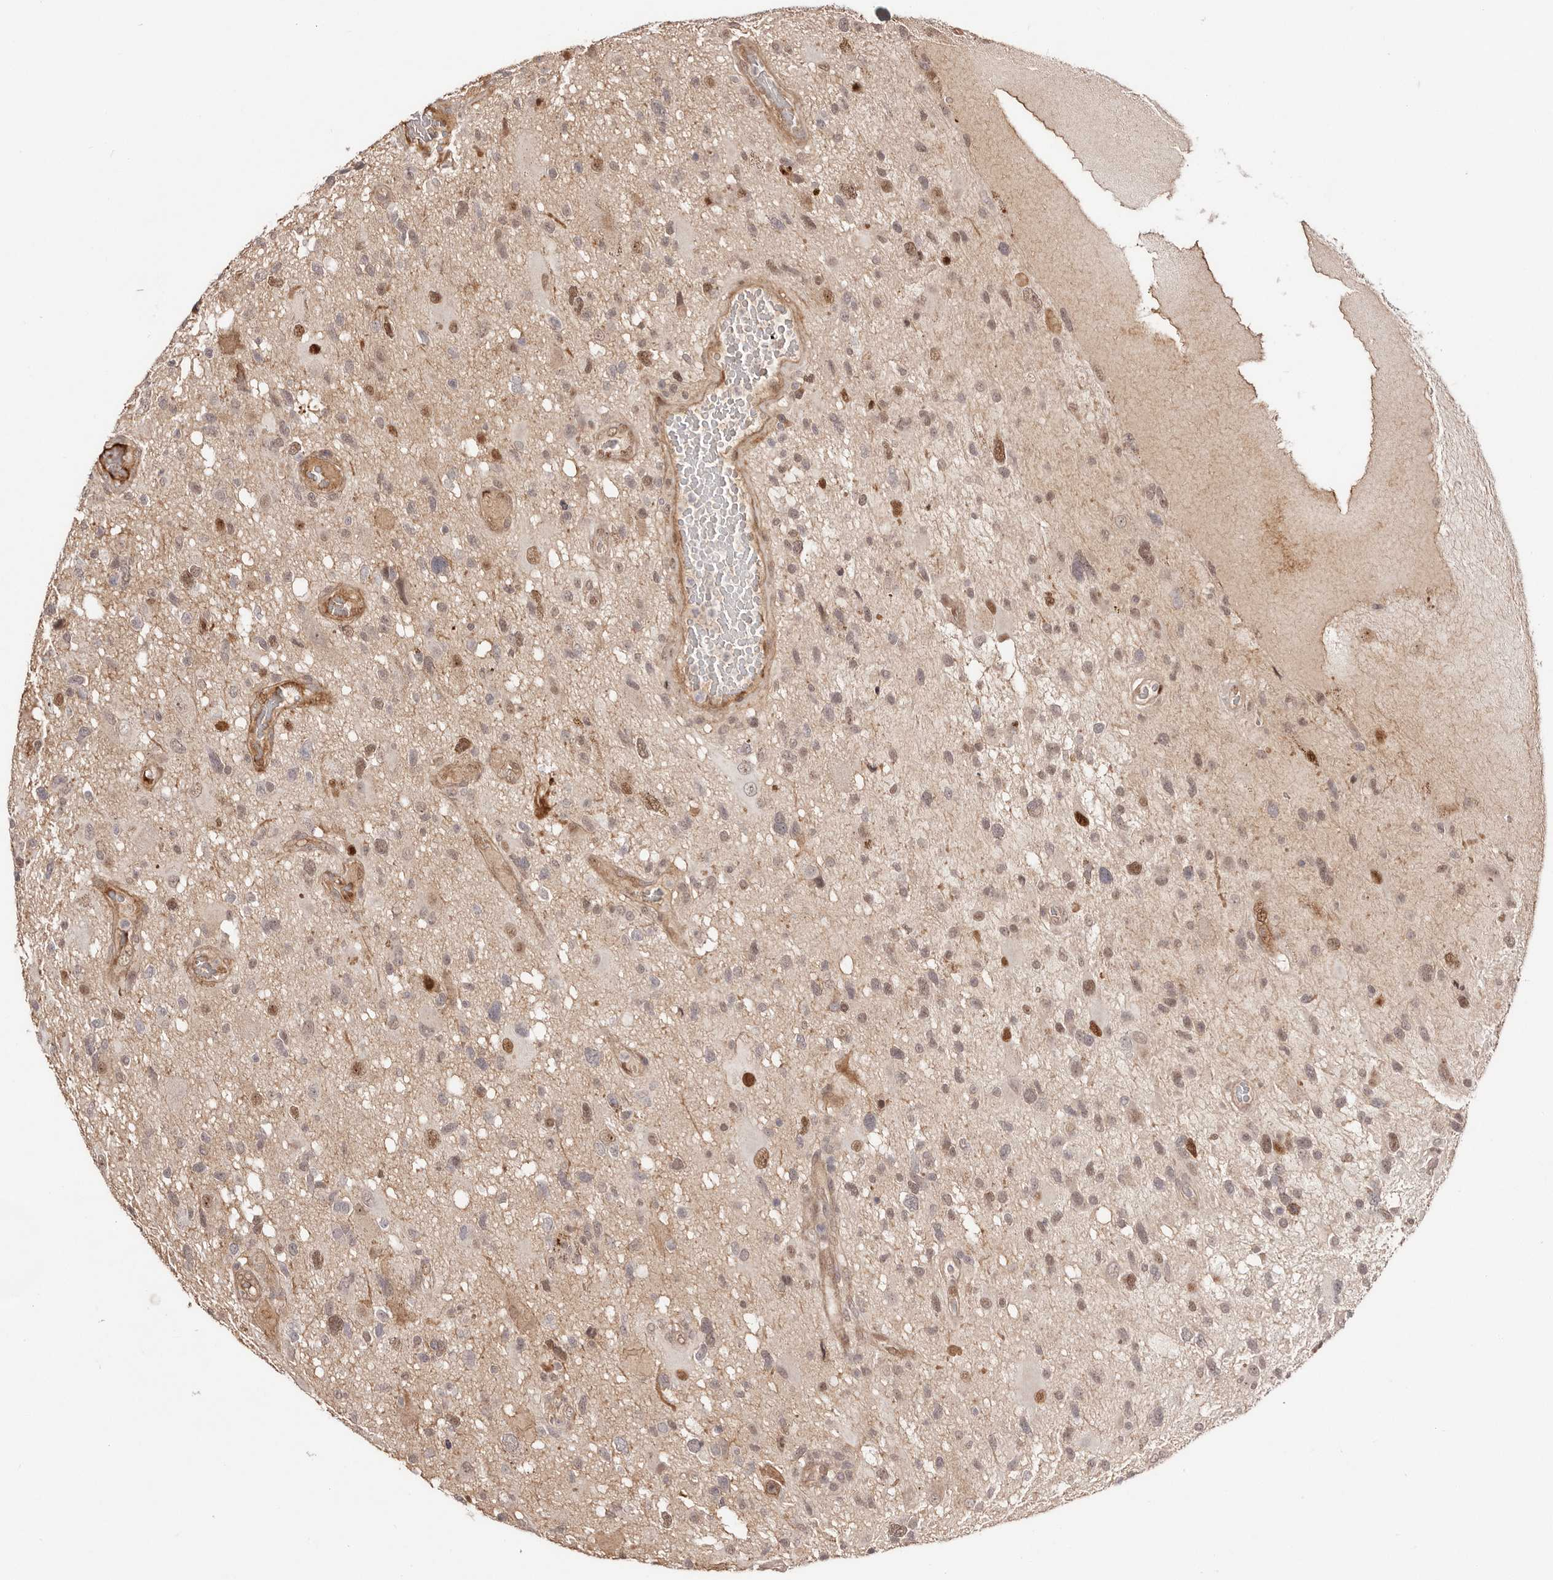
{"staining": {"intensity": "moderate", "quantity": "25%-75%", "location": "nuclear"}, "tissue": "glioma", "cell_type": "Tumor cells", "image_type": "cancer", "snomed": [{"axis": "morphology", "description": "Glioma, malignant, High grade"}, {"axis": "topography", "description": "Brain"}], "caption": "An immunohistochemistry (IHC) image of tumor tissue is shown. Protein staining in brown labels moderate nuclear positivity in high-grade glioma (malignant) within tumor cells. (DAB (3,3'-diaminobenzidine) = brown stain, brightfield microscopy at high magnification).", "gene": "EGR3", "patient": {"sex": "male", "age": 33}}